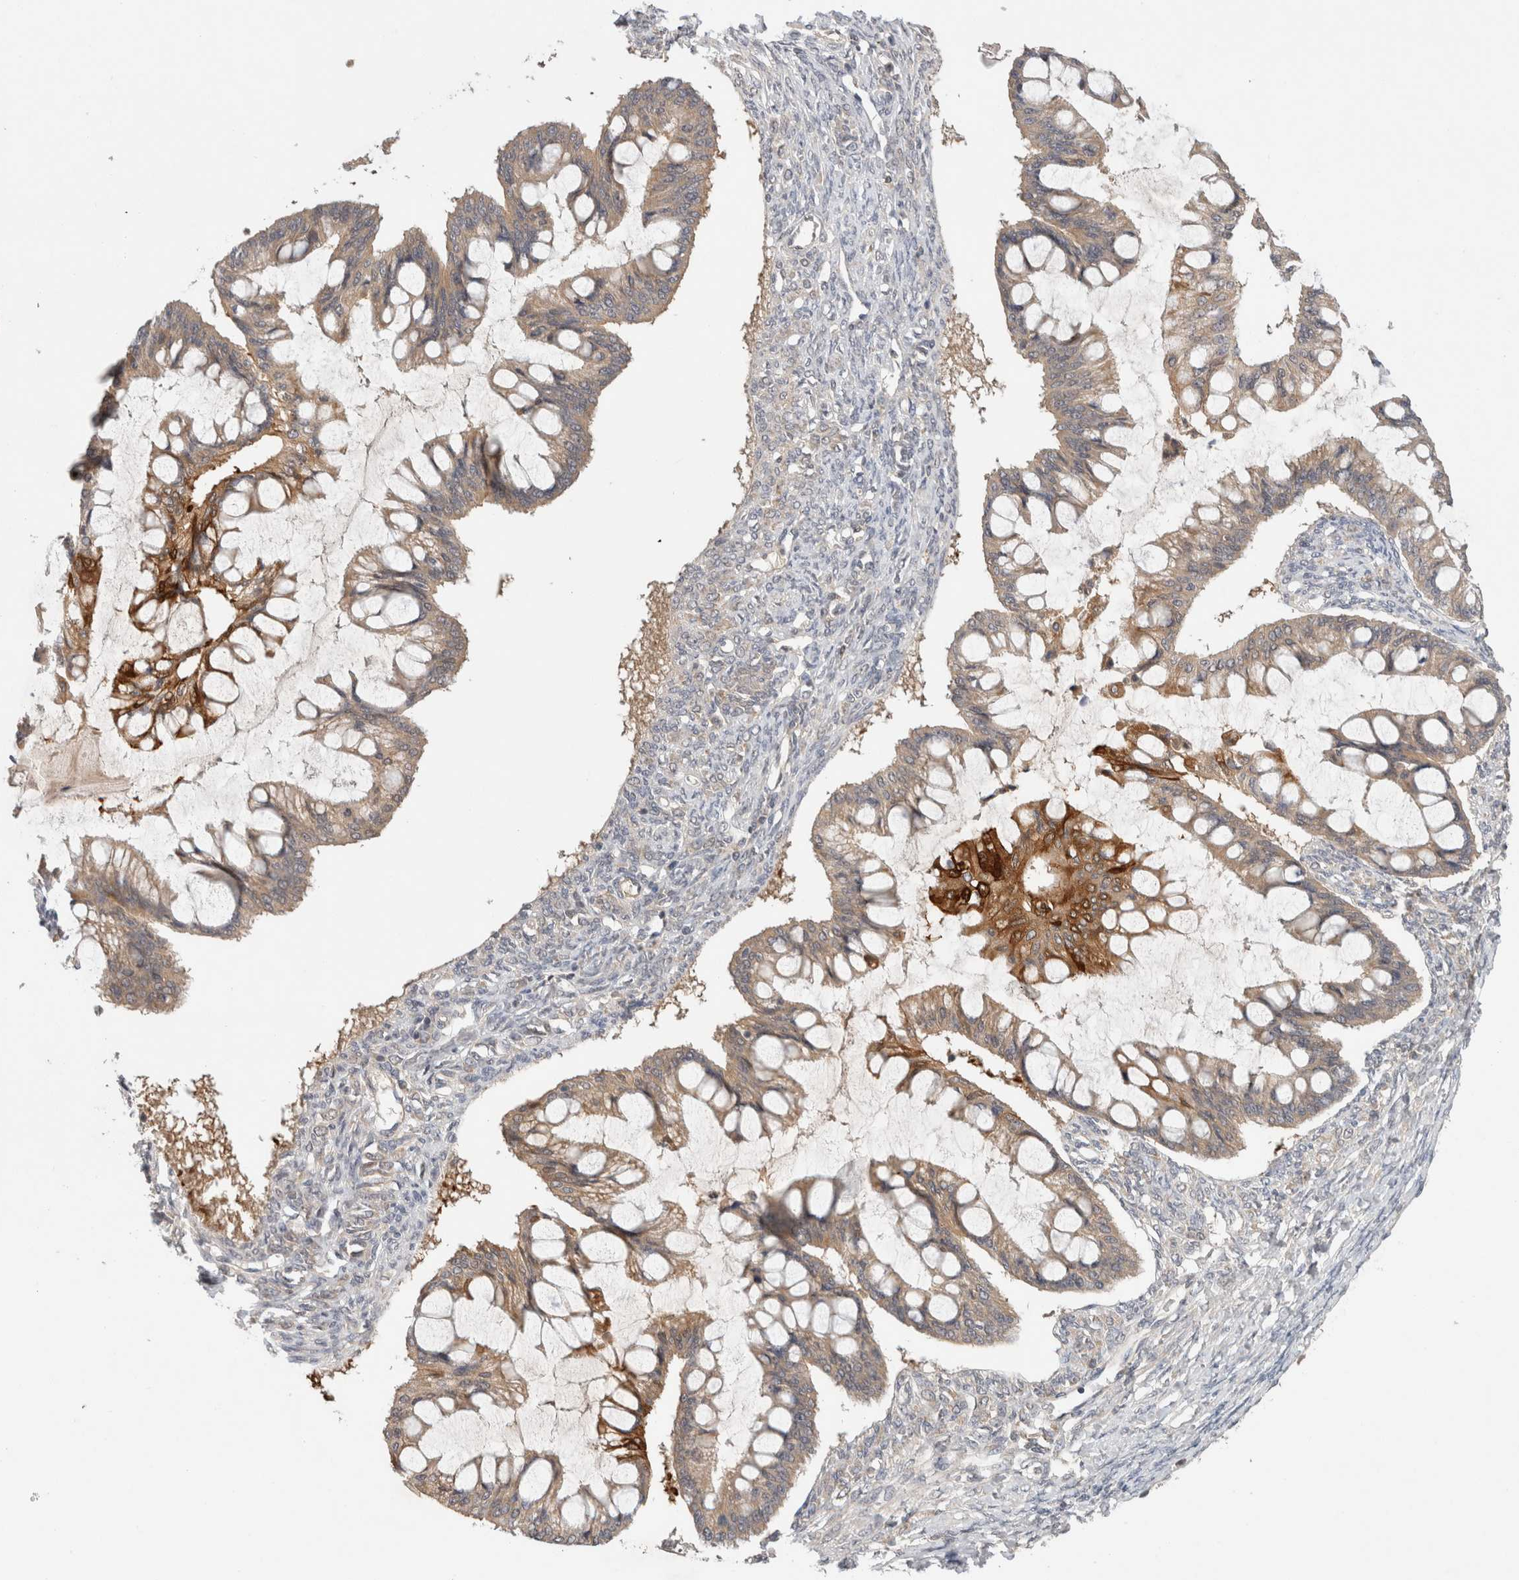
{"staining": {"intensity": "weak", "quantity": ">75%", "location": "cytoplasmic/membranous"}, "tissue": "ovarian cancer", "cell_type": "Tumor cells", "image_type": "cancer", "snomed": [{"axis": "morphology", "description": "Cystadenocarcinoma, mucinous, NOS"}, {"axis": "topography", "description": "Ovary"}], "caption": "Brown immunohistochemical staining in human ovarian cancer demonstrates weak cytoplasmic/membranous staining in approximately >75% of tumor cells.", "gene": "SGK1", "patient": {"sex": "female", "age": 73}}